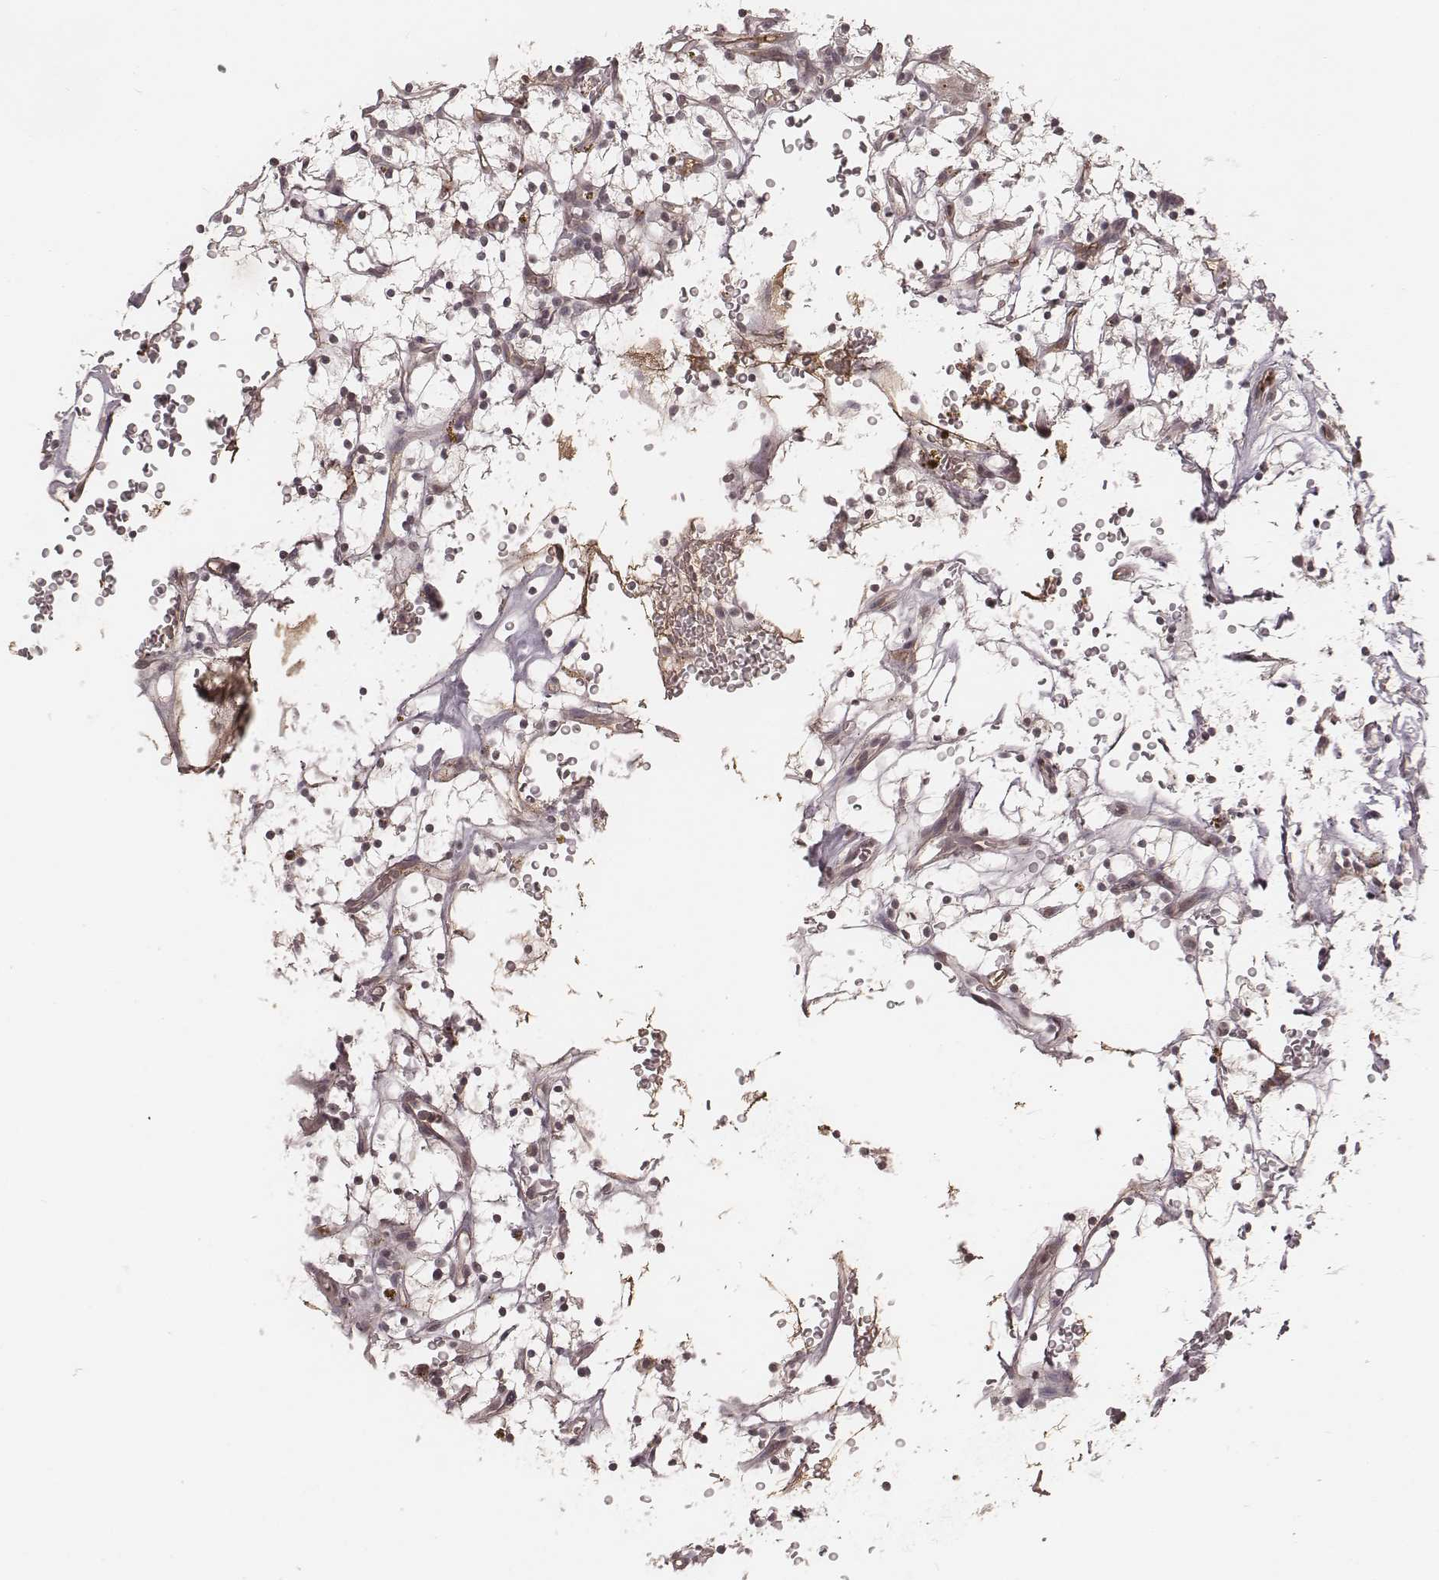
{"staining": {"intensity": "negative", "quantity": "none", "location": "none"}, "tissue": "renal cancer", "cell_type": "Tumor cells", "image_type": "cancer", "snomed": [{"axis": "morphology", "description": "Adenocarcinoma, NOS"}, {"axis": "topography", "description": "Kidney"}], "caption": "Human adenocarcinoma (renal) stained for a protein using immunohistochemistry (IHC) reveals no expression in tumor cells.", "gene": "IL5", "patient": {"sex": "female", "age": 64}}